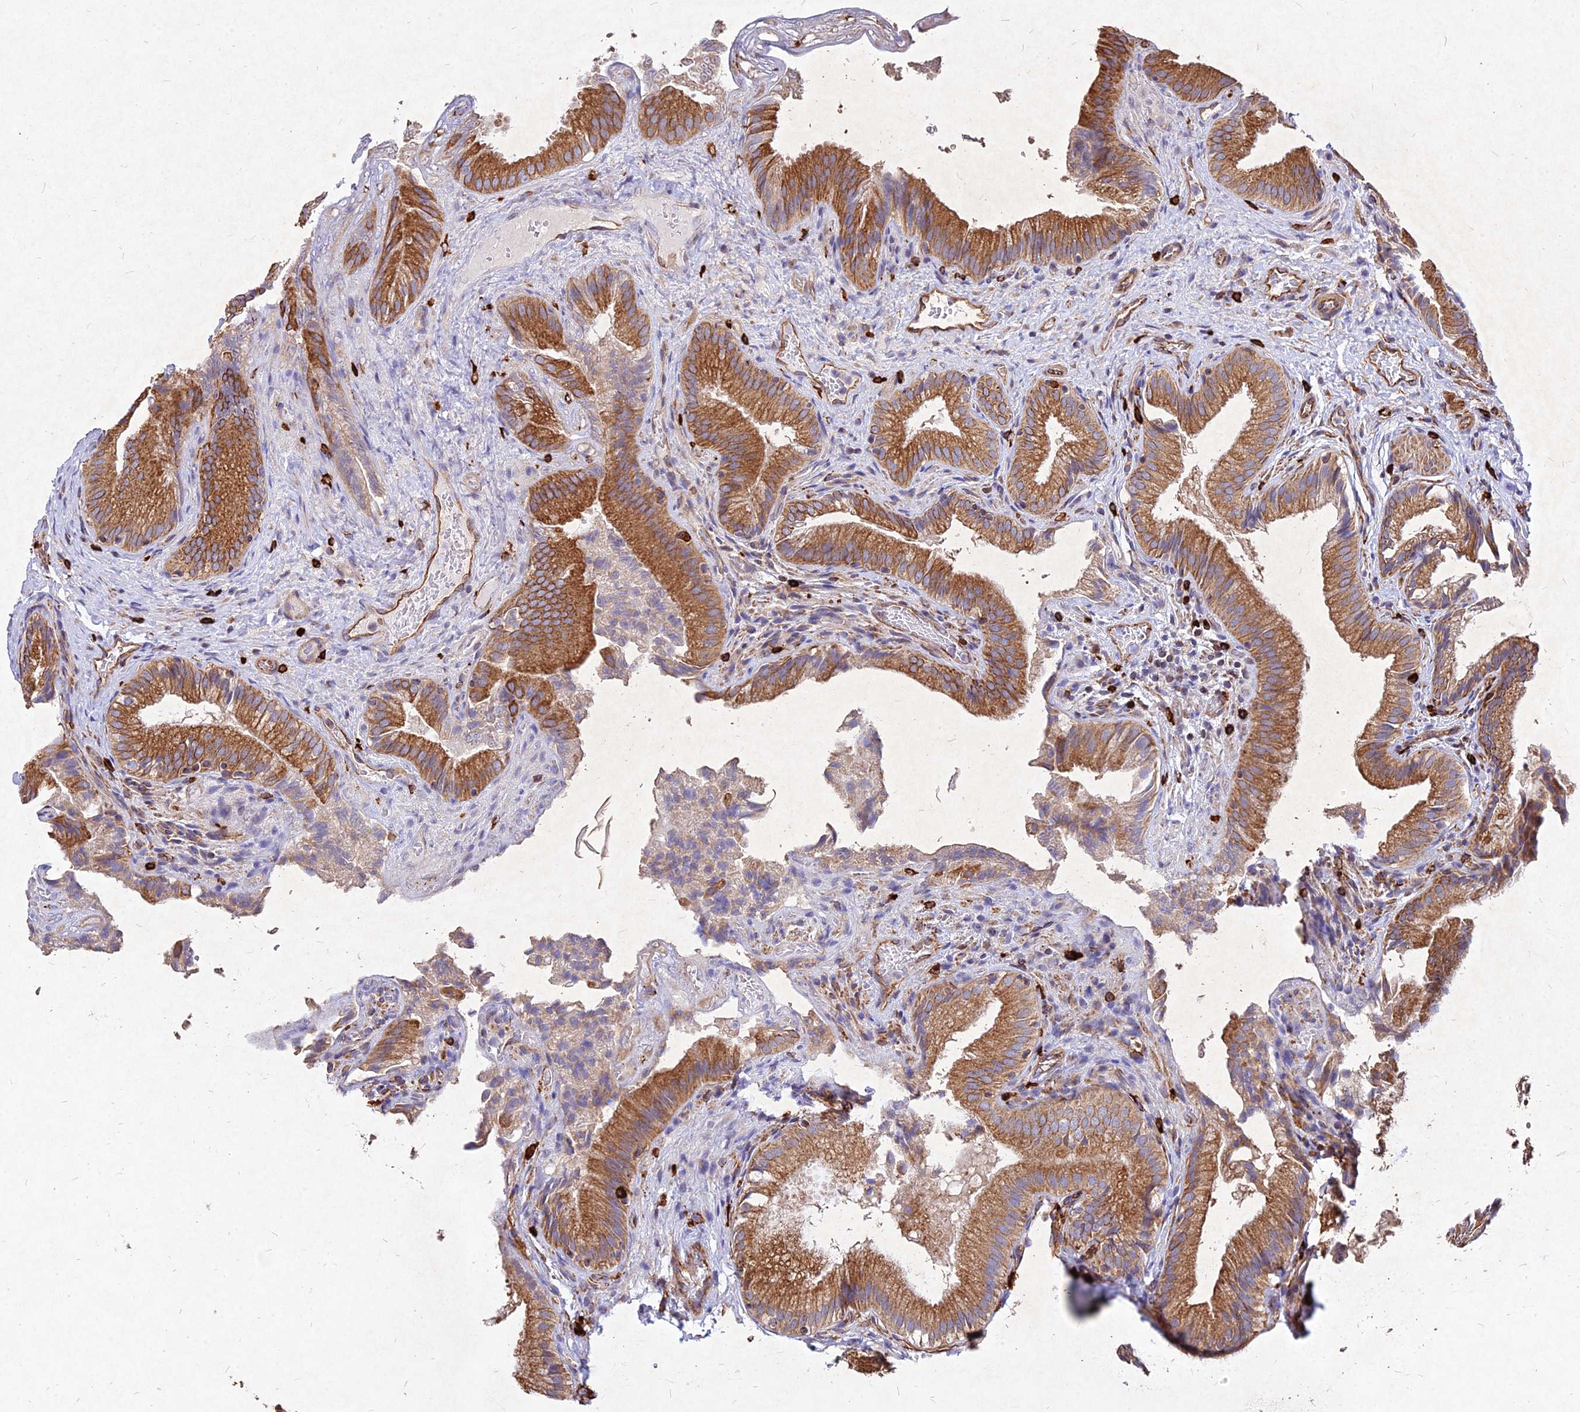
{"staining": {"intensity": "moderate", "quantity": ">75%", "location": "cytoplasmic/membranous"}, "tissue": "gallbladder", "cell_type": "Glandular cells", "image_type": "normal", "snomed": [{"axis": "morphology", "description": "Normal tissue, NOS"}, {"axis": "topography", "description": "Gallbladder"}], "caption": "Immunohistochemistry (IHC) photomicrograph of normal gallbladder stained for a protein (brown), which shows medium levels of moderate cytoplasmic/membranous staining in approximately >75% of glandular cells.", "gene": "SKA1", "patient": {"sex": "female", "age": 30}}